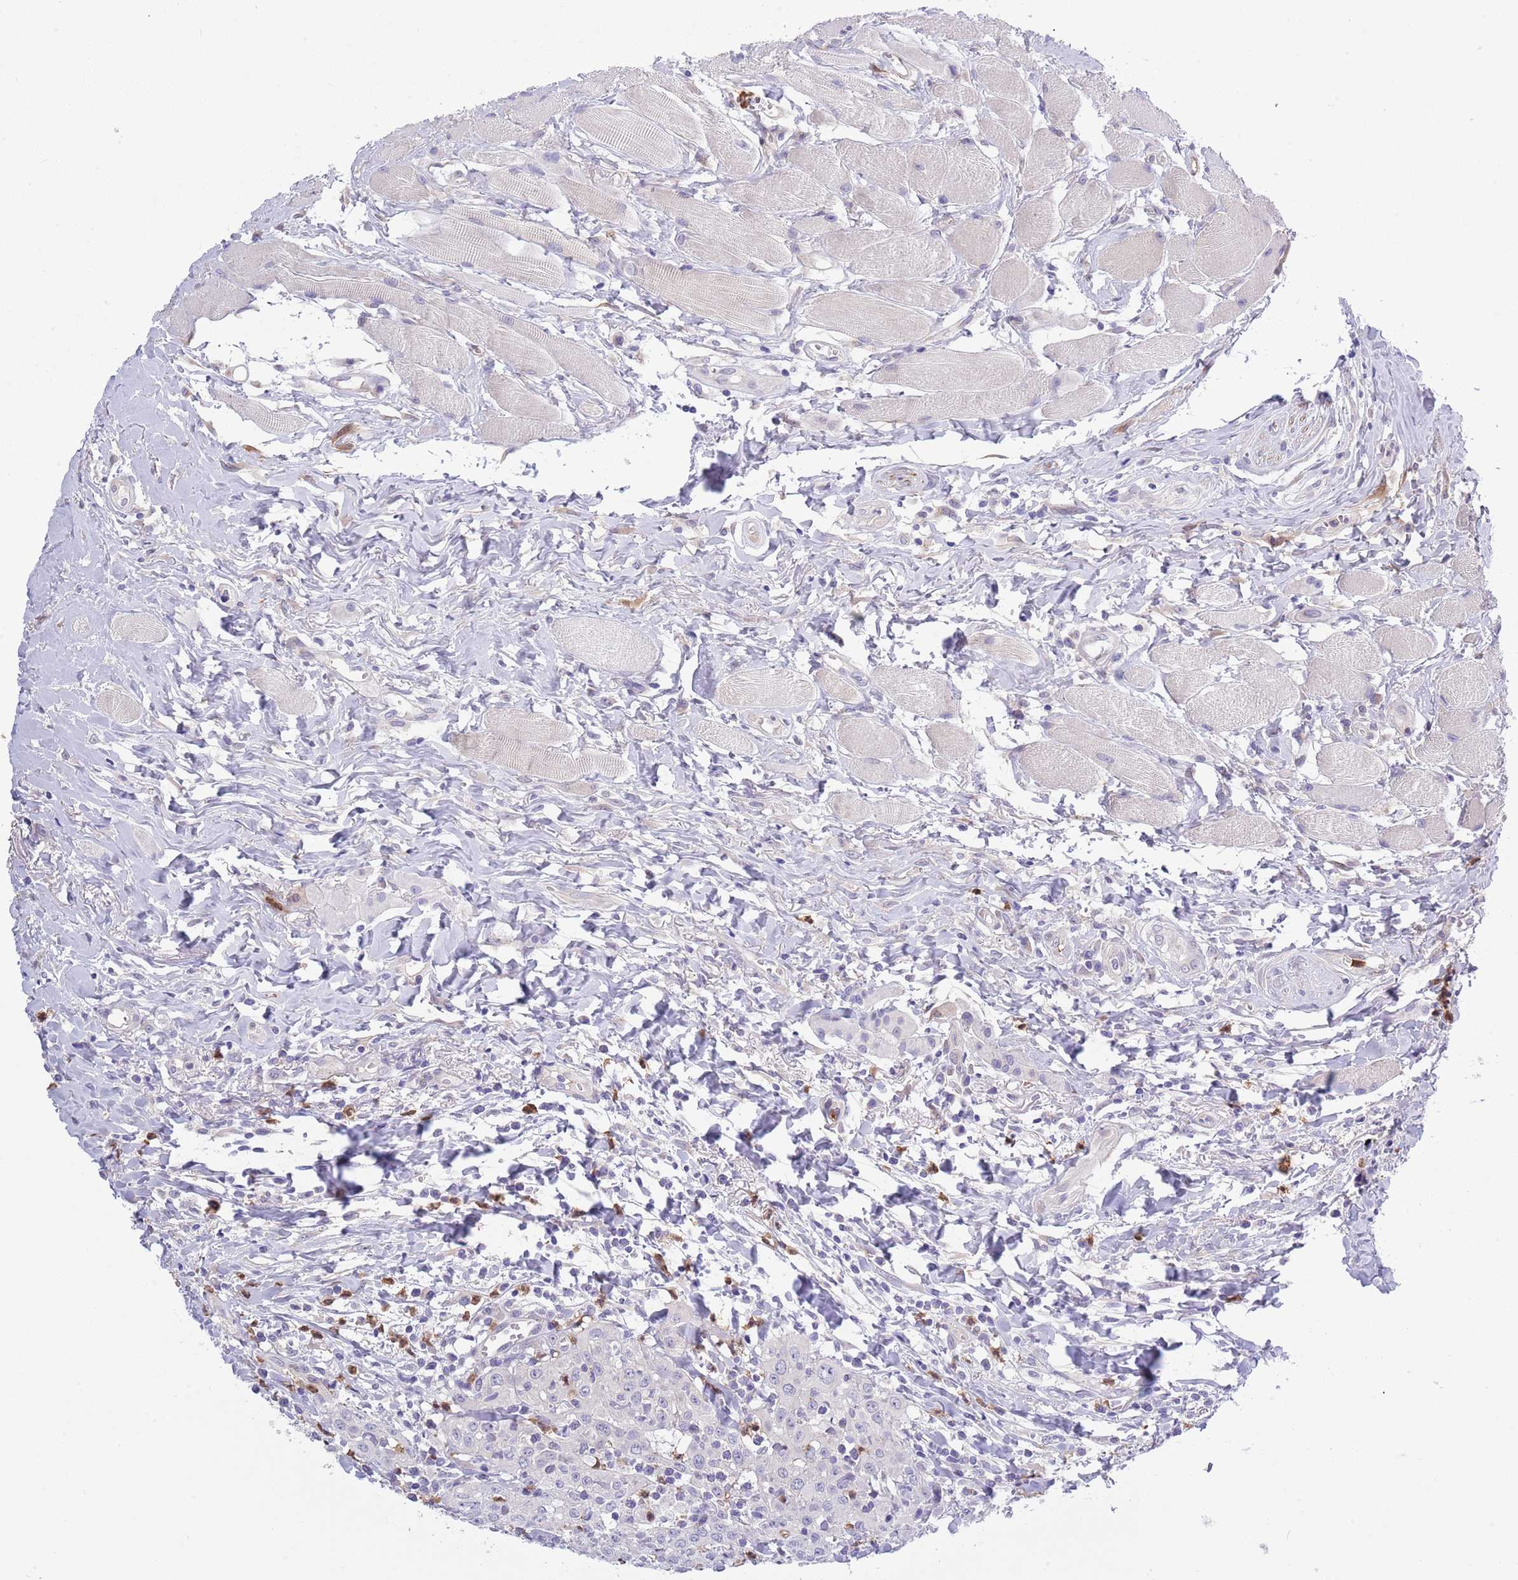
{"staining": {"intensity": "negative", "quantity": "none", "location": "none"}, "tissue": "head and neck cancer", "cell_type": "Tumor cells", "image_type": "cancer", "snomed": [{"axis": "morphology", "description": "Normal tissue, NOS"}, {"axis": "morphology", "description": "Squamous cell carcinoma, NOS"}, {"axis": "topography", "description": "Oral tissue"}, {"axis": "topography", "description": "Head-Neck"}], "caption": "Head and neck cancer was stained to show a protein in brown. There is no significant expression in tumor cells. The staining was performed using DAB to visualize the protein expression in brown, while the nuclei were stained in blue with hematoxylin (Magnification: 20x).", "gene": "ZFP2", "patient": {"sex": "female", "age": 70}}